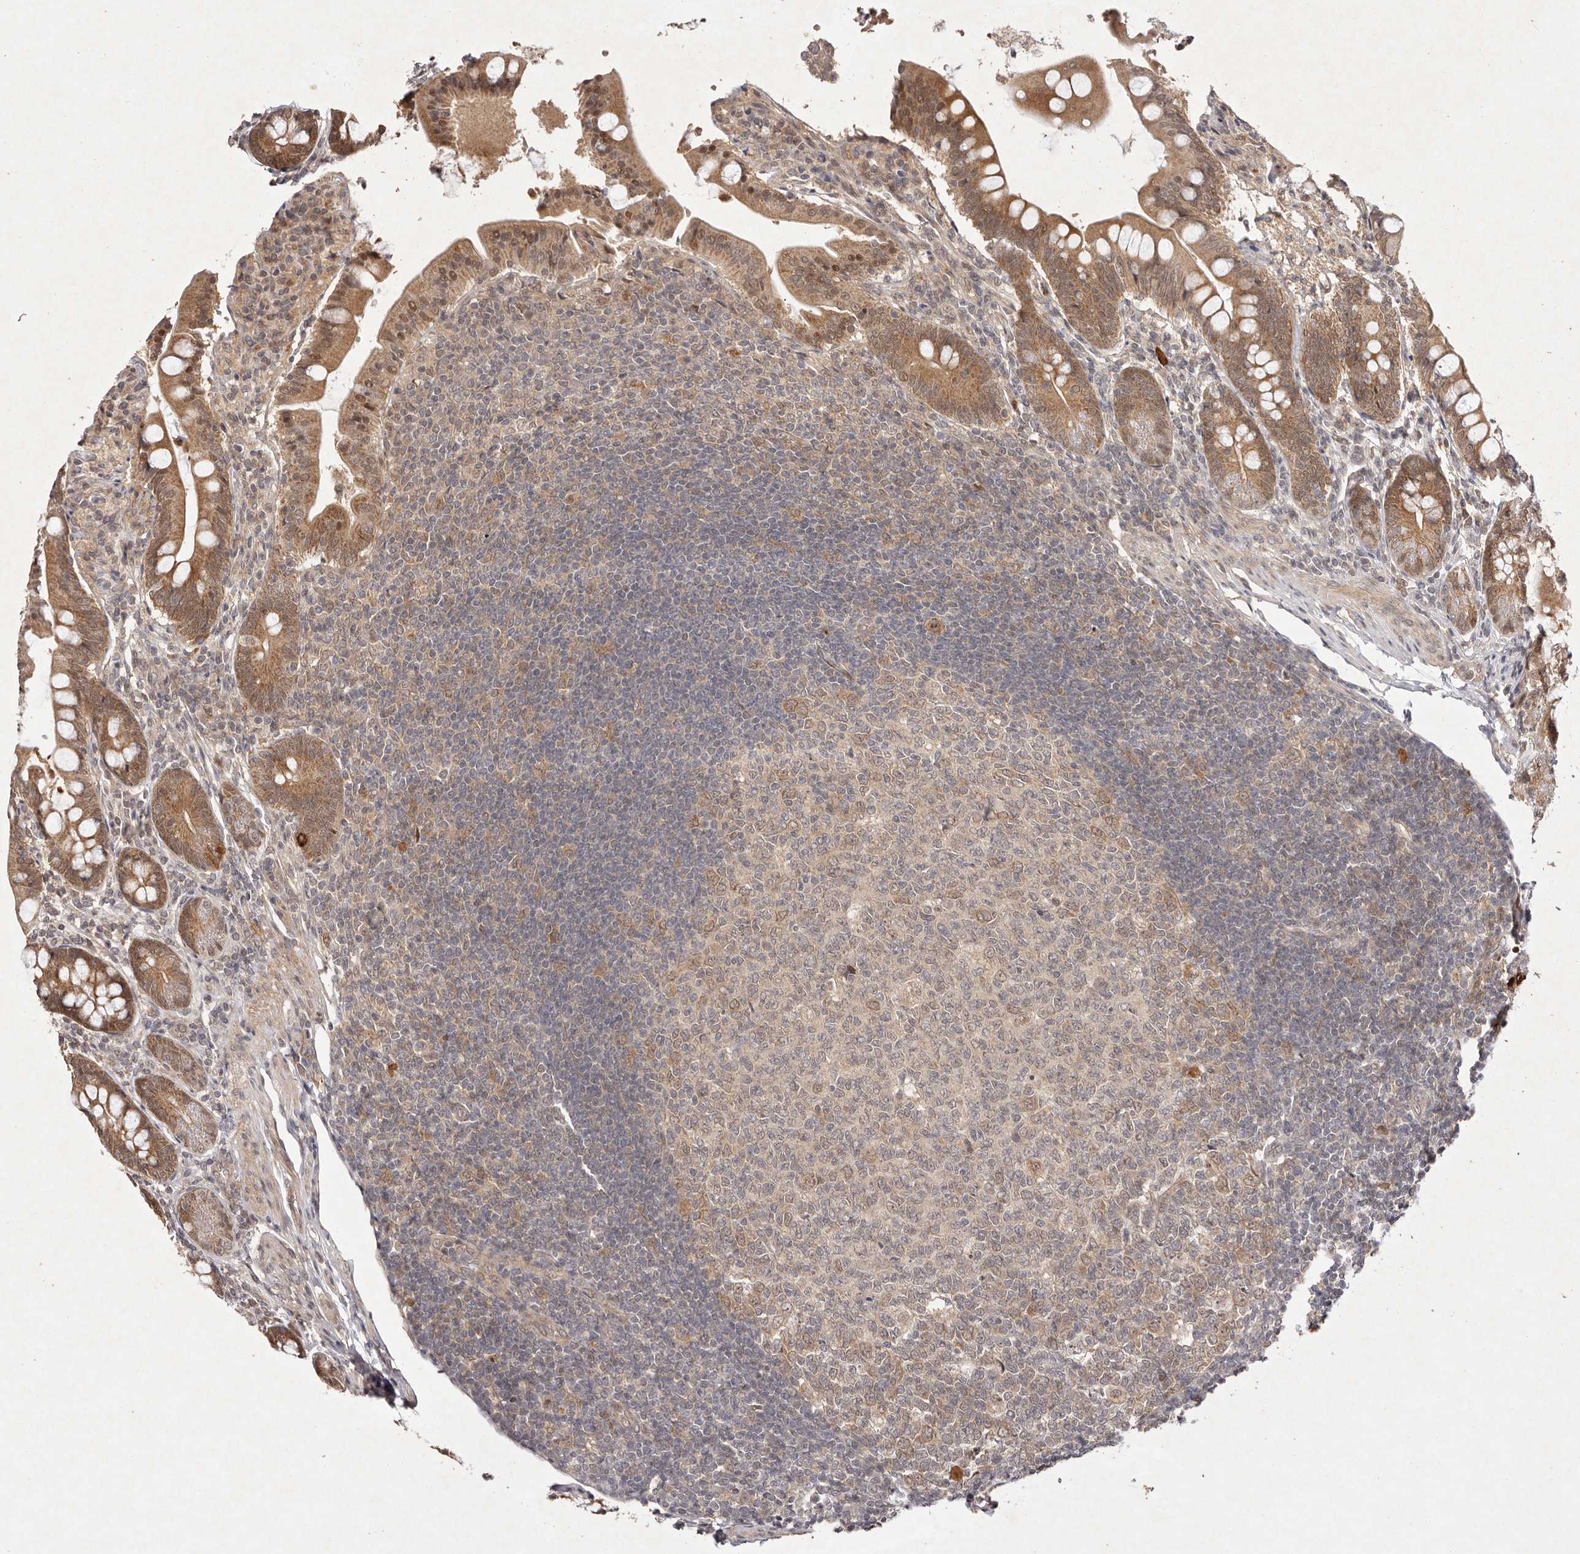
{"staining": {"intensity": "moderate", "quantity": ">75%", "location": "cytoplasmic/membranous,nuclear"}, "tissue": "small intestine", "cell_type": "Glandular cells", "image_type": "normal", "snomed": [{"axis": "morphology", "description": "Normal tissue, NOS"}, {"axis": "topography", "description": "Small intestine"}], "caption": "Glandular cells demonstrate medium levels of moderate cytoplasmic/membranous,nuclear positivity in approximately >75% of cells in benign human small intestine.", "gene": "BUD31", "patient": {"sex": "male", "age": 7}}